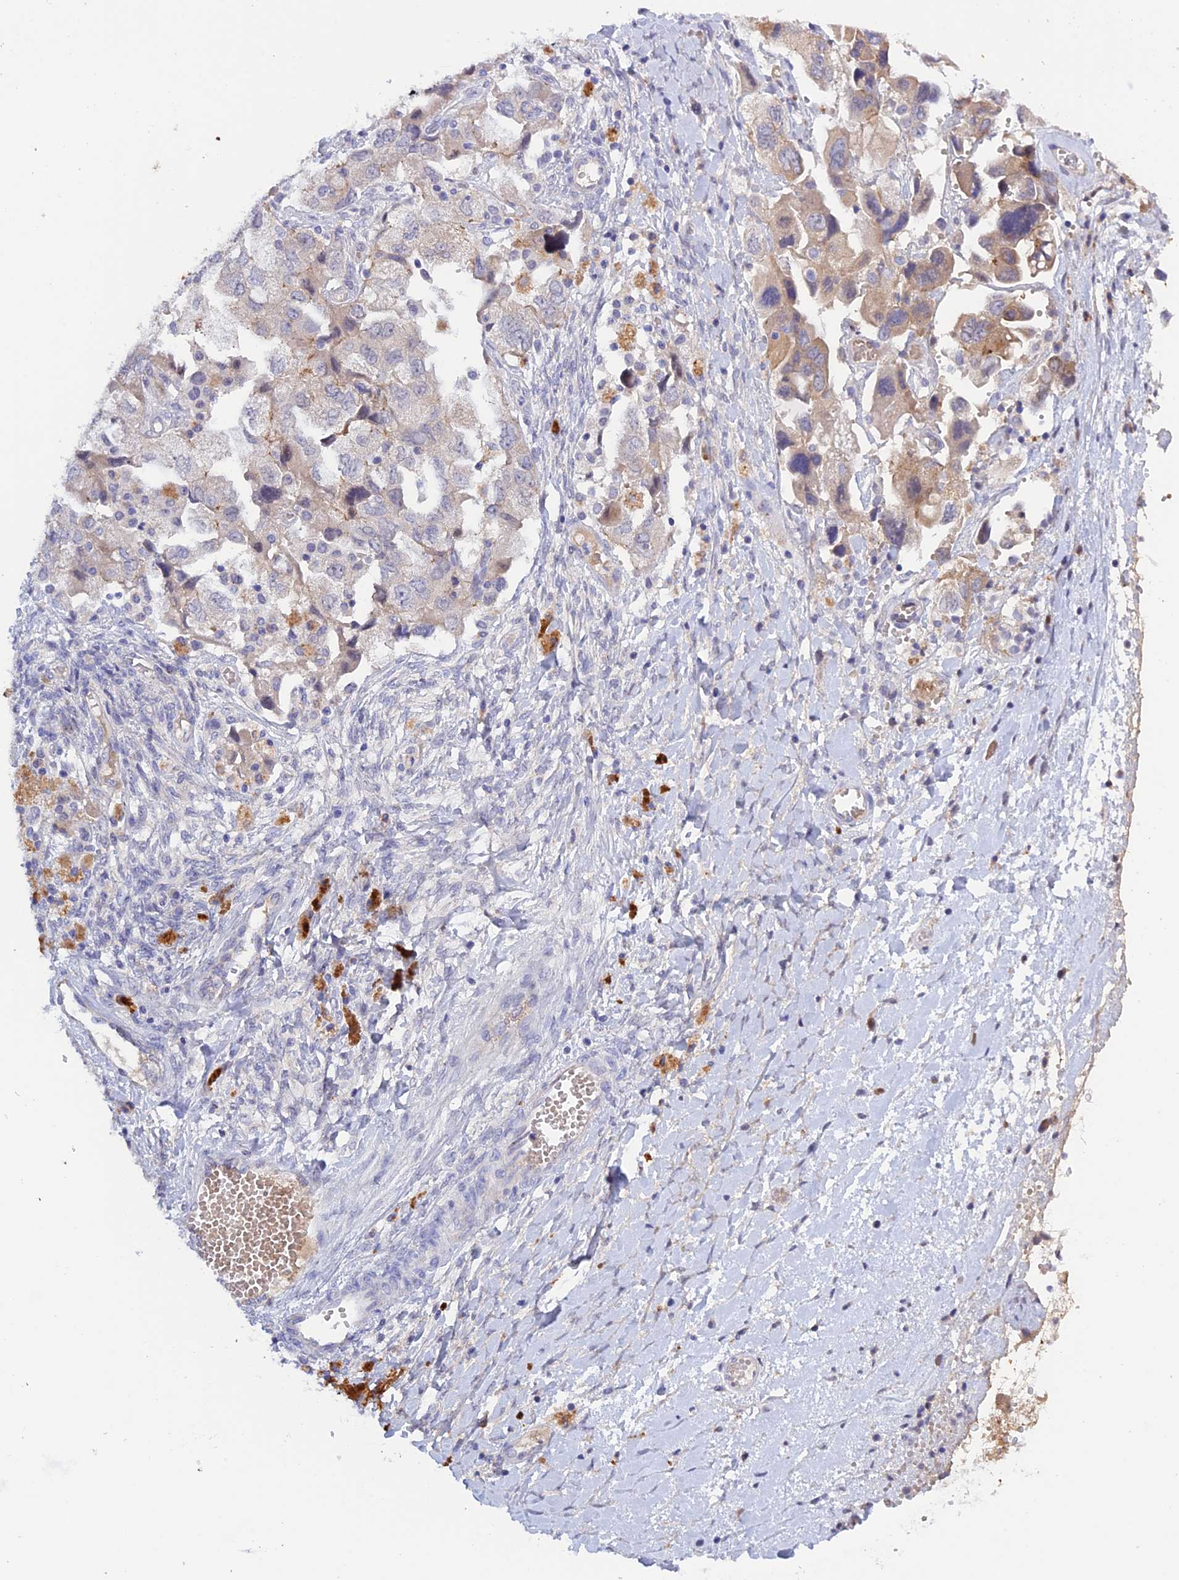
{"staining": {"intensity": "negative", "quantity": "none", "location": "none"}, "tissue": "ovarian cancer", "cell_type": "Tumor cells", "image_type": "cancer", "snomed": [{"axis": "morphology", "description": "Carcinoma, NOS"}, {"axis": "morphology", "description": "Cystadenocarcinoma, serous, NOS"}, {"axis": "topography", "description": "Ovary"}], "caption": "The micrograph demonstrates no staining of tumor cells in ovarian cancer.", "gene": "GK5", "patient": {"sex": "female", "age": 69}}